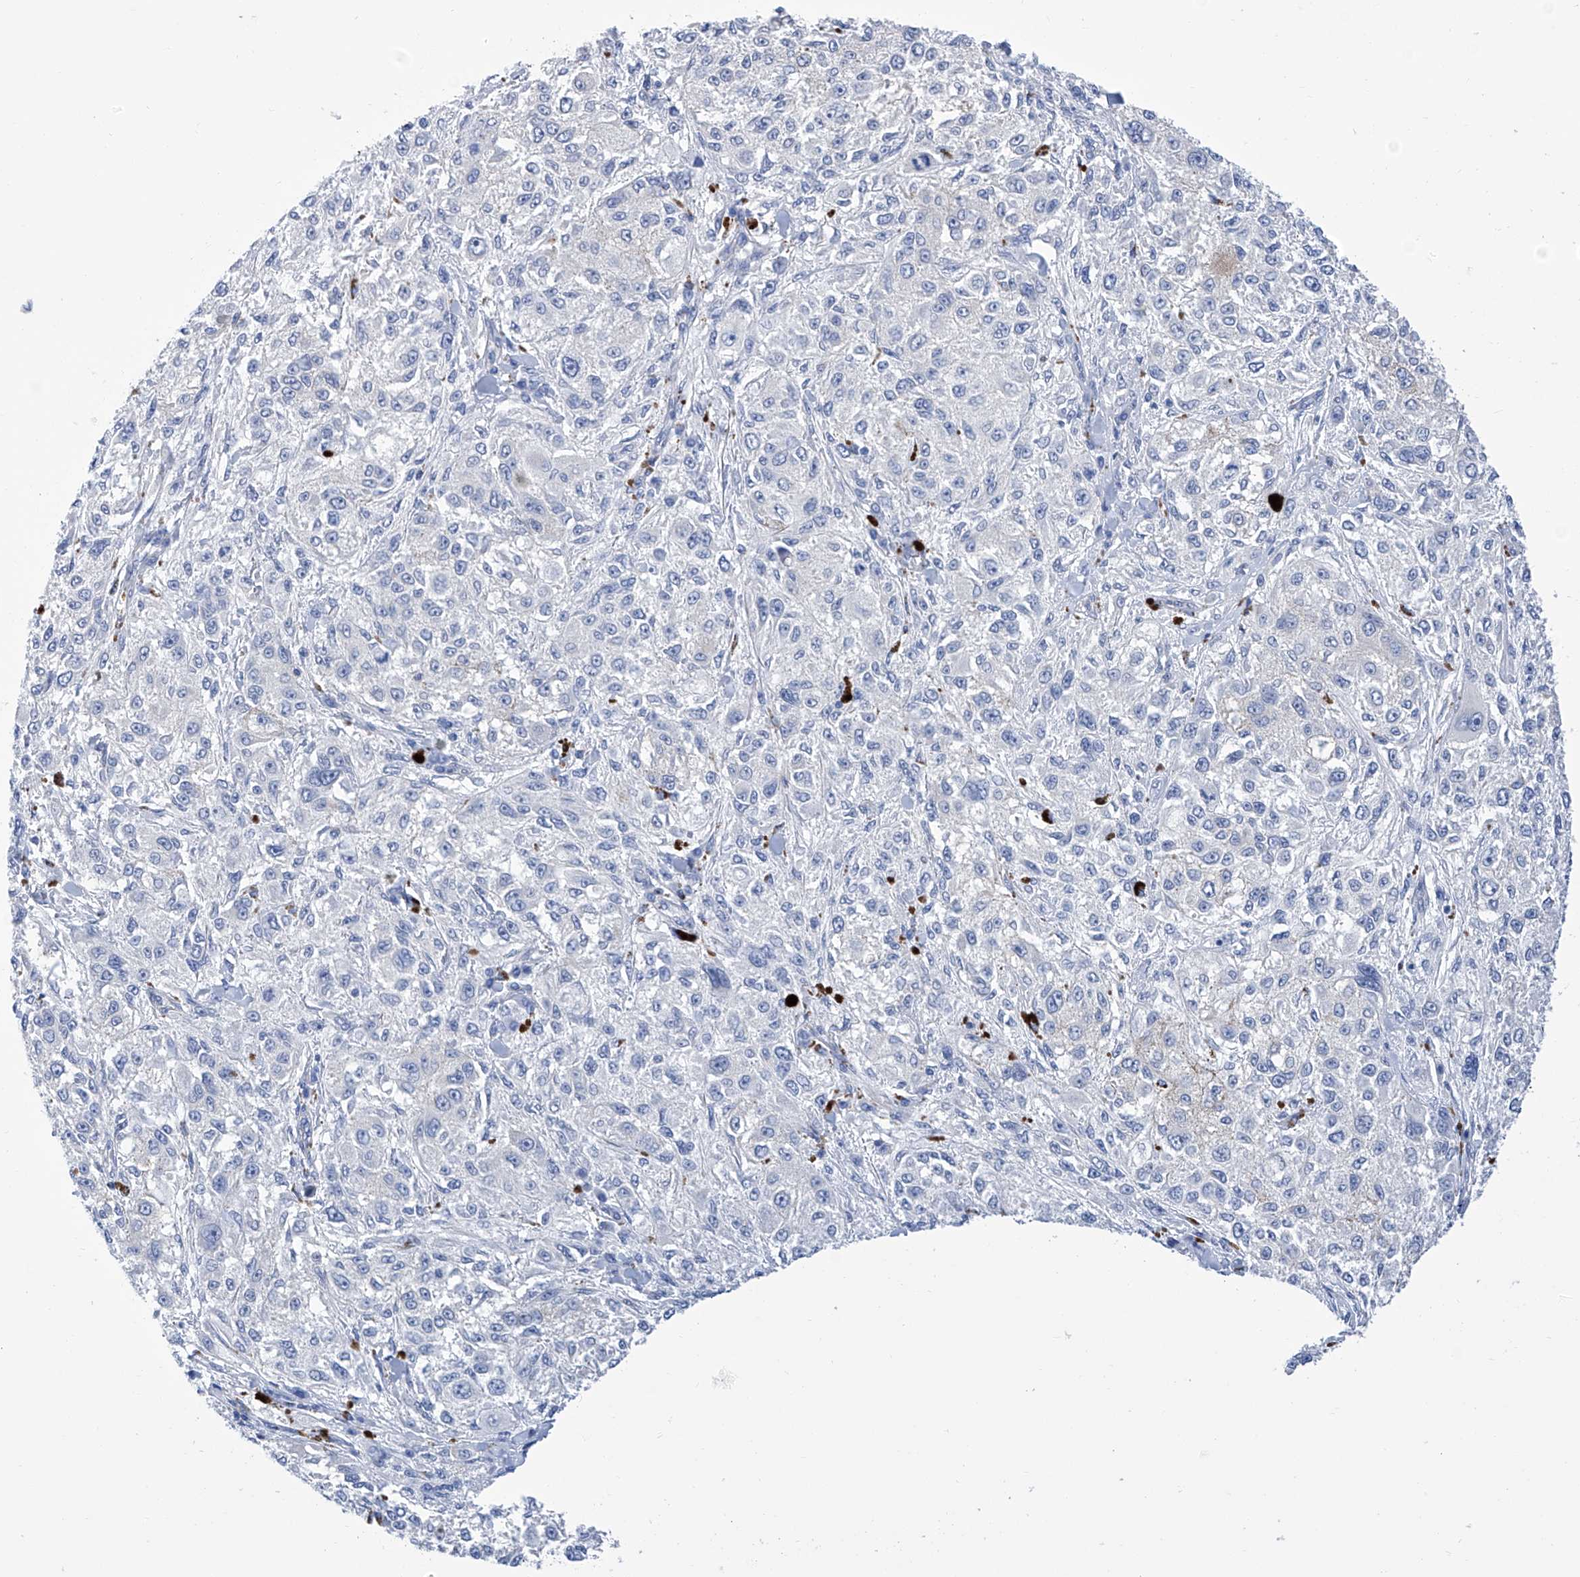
{"staining": {"intensity": "negative", "quantity": "none", "location": "none"}, "tissue": "melanoma", "cell_type": "Tumor cells", "image_type": "cancer", "snomed": [{"axis": "morphology", "description": "Necrosis, NOS"}, {"axis": "morphology", "description": "Malignant melanoma, NOS"}, {"axis": "topography", "description": "Skin"}], "caption": "IHC micrograph of malignant melanoma stained for a protein (brown), which reveals no staining in tumor cells.", "gene": "IMPA2", "patient": {"sex": "female", "age": 87}}